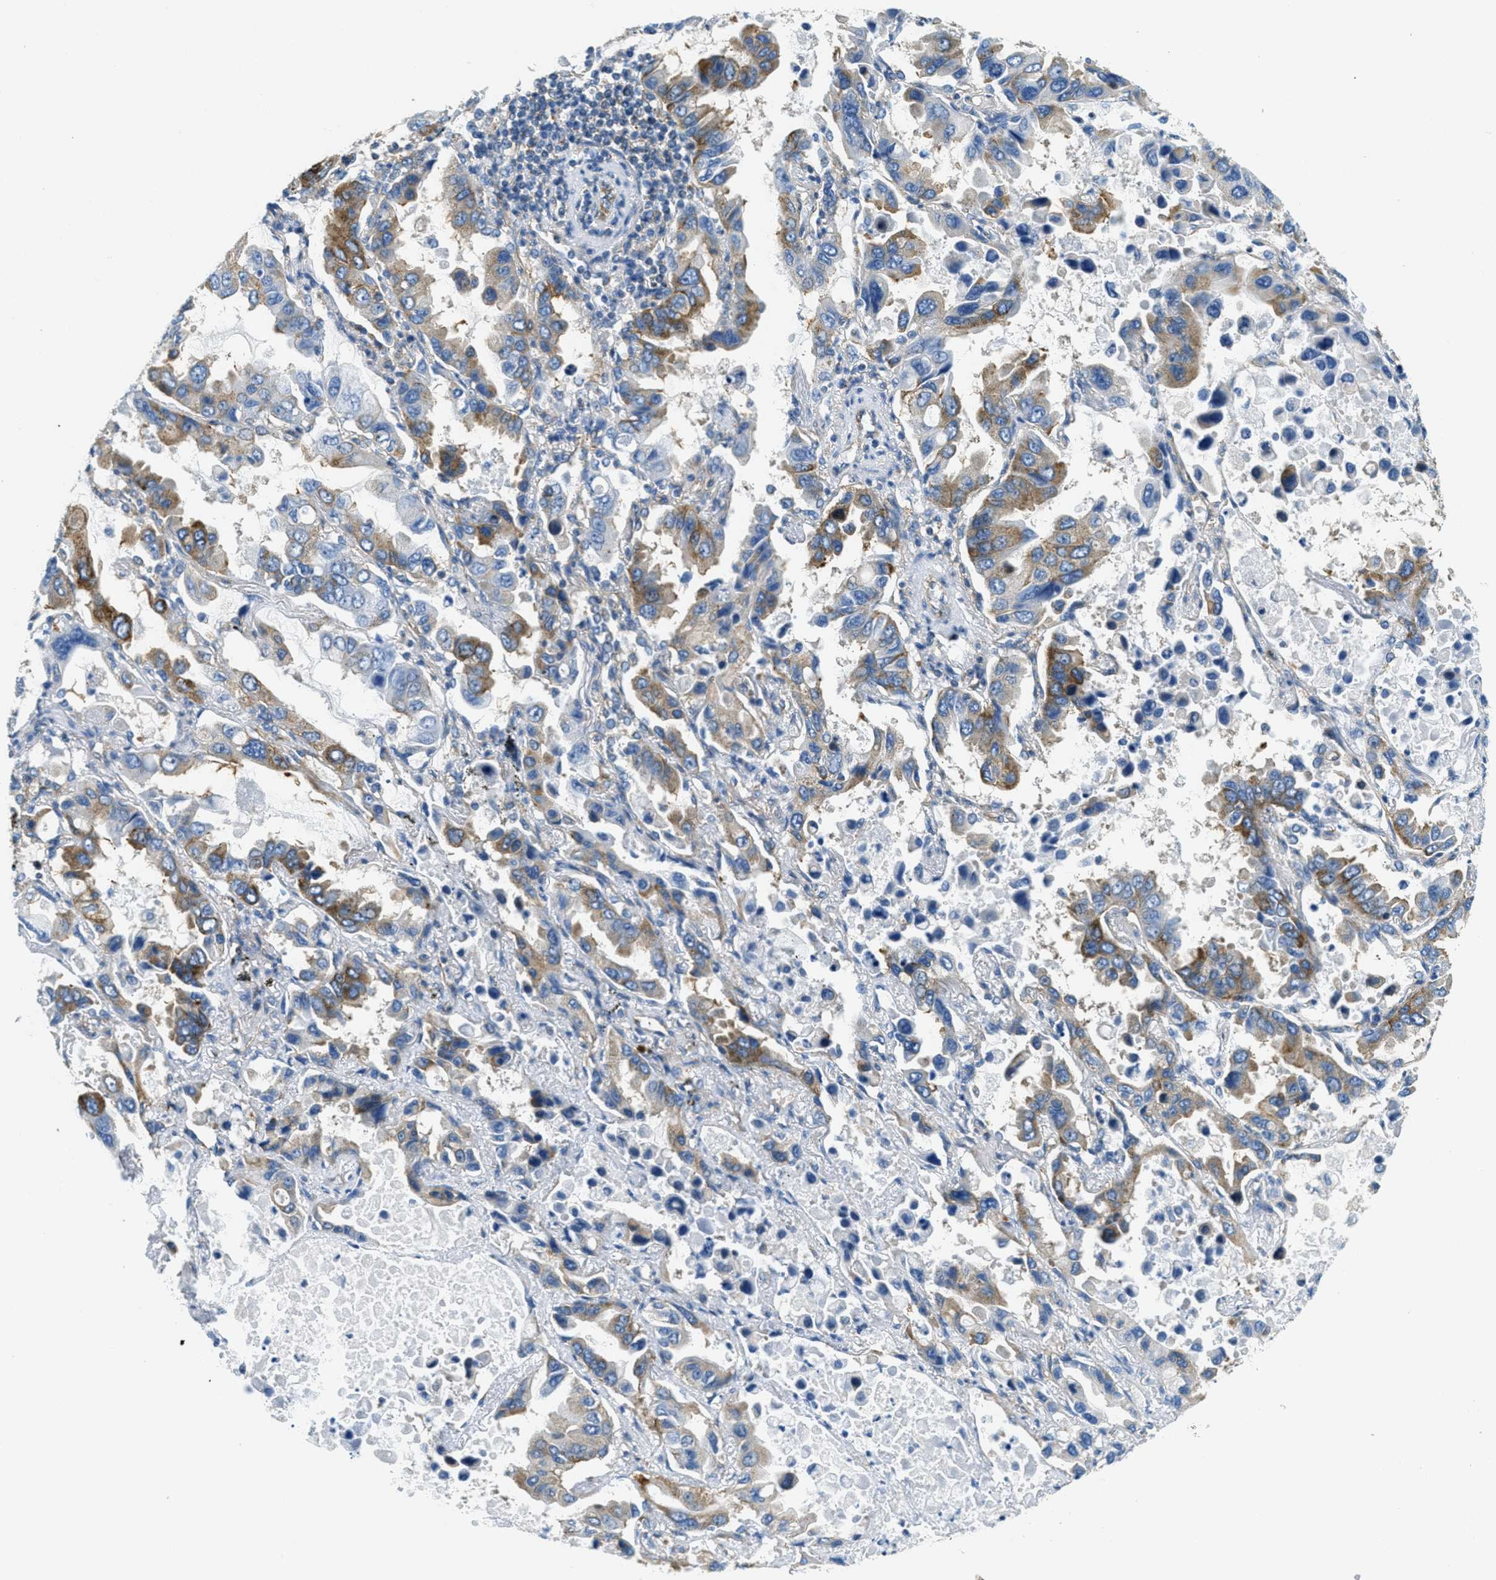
{"staining": {"intensity": "moderate", "quantity": ">75%", "location": "cytoplasmic/membranous"}, "tissue": "lung cancer", "cell_type": "Tumor cells", "image_type": "cancer", "snomed": [{"axis": "morphology", "description": "Adenocarcinoma, NOS"}, {"axis": "topography", "description": "Lung"}], "caption": "This histopathology image reveals immunohistochemistry (IHC) staining of human lung cancer, with medium moderate cytoplasmic/membranous staining in about >75% of tumor cells.", "gene": "AP2B1", "patient": {"sex": "male", "age": 64}}